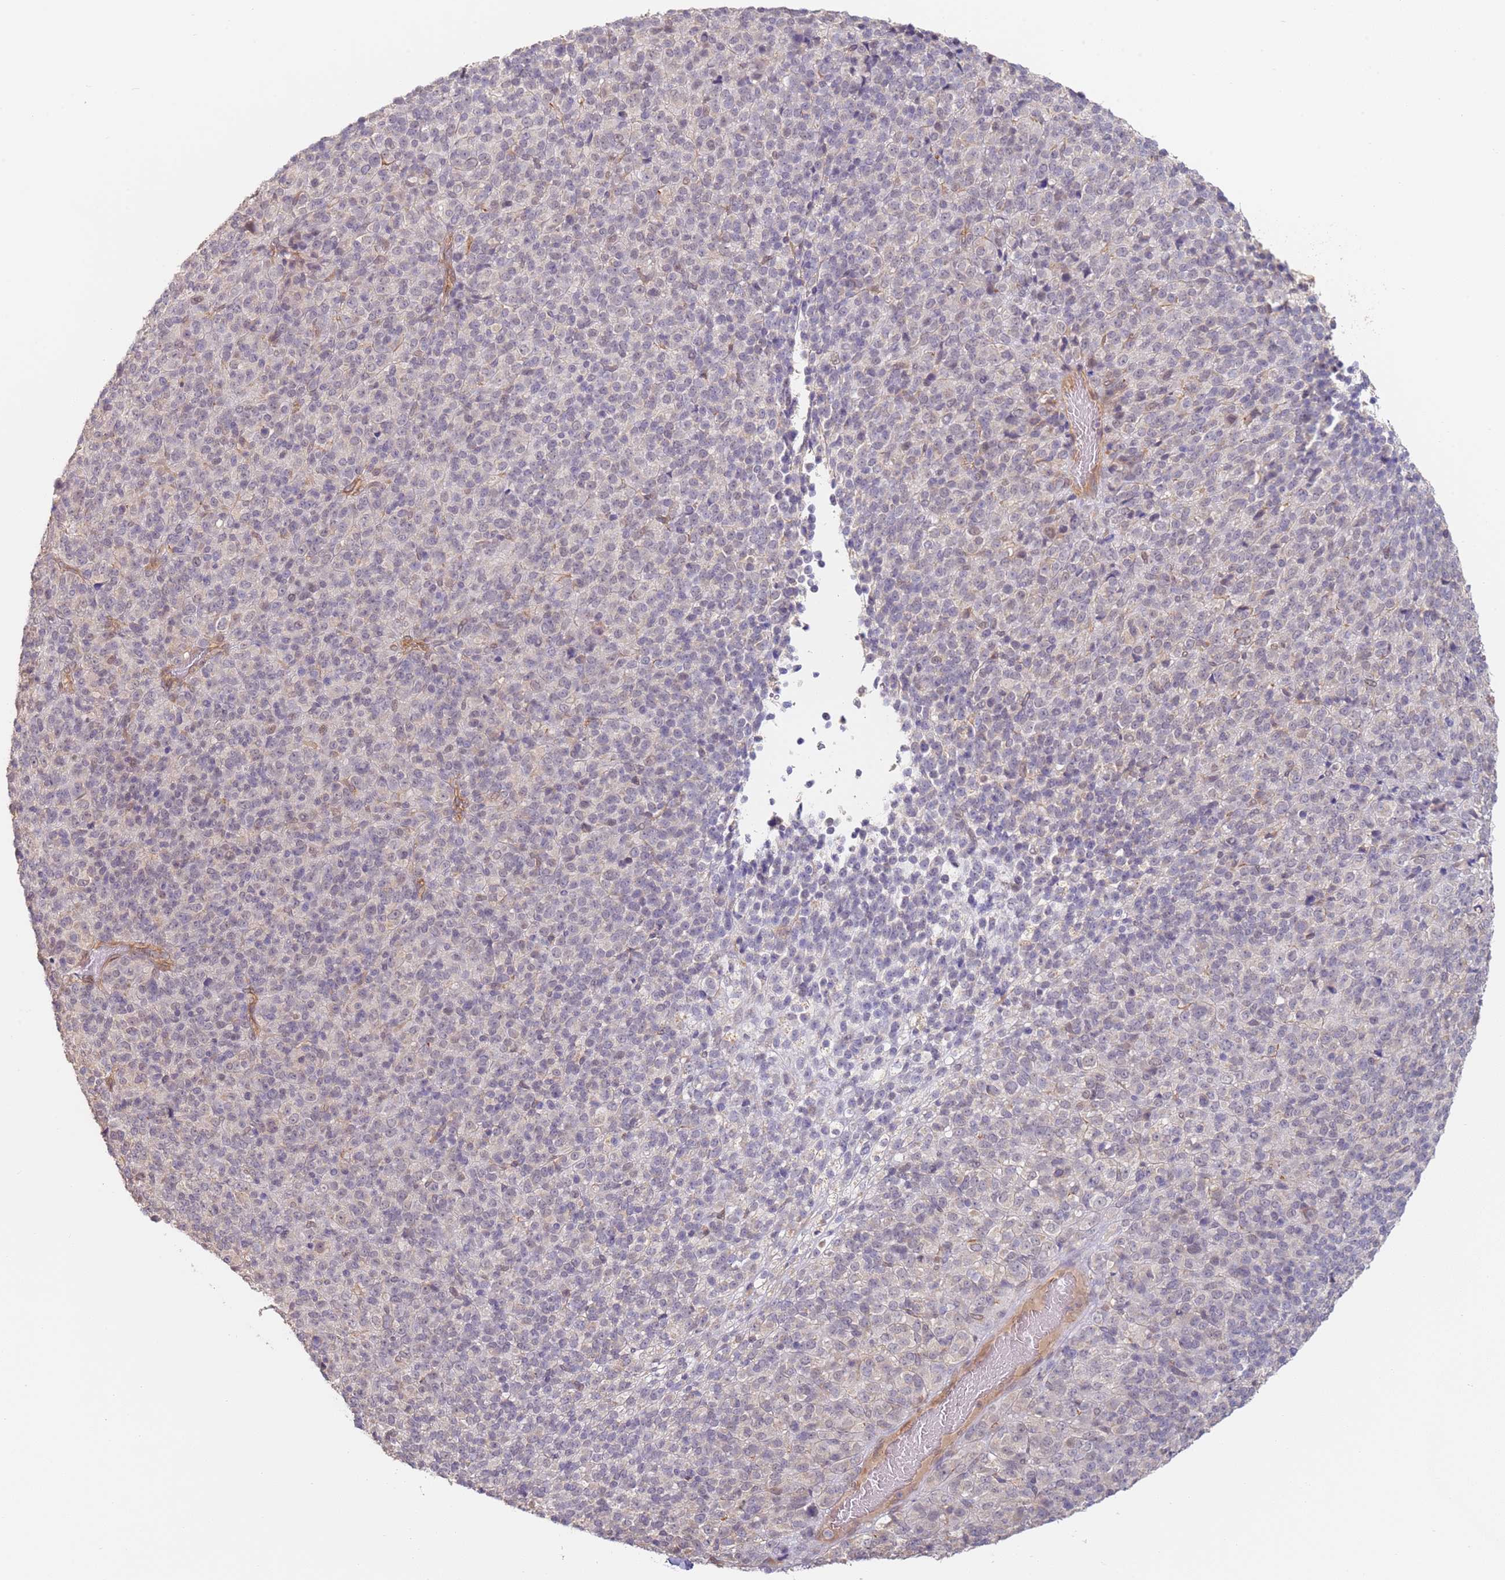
{"staining": {"intensity": "negative", "quantity": "none", "location": "none"}, "tissue": "melanoma", "cell_type": "Tumor cells", "image_type": "cancer", "snomed": [{"axis": "morphology", "description": "Malignant melanoma, Metastatic site"}, {"axis": "topography", "description": "Brain"}], "caption": "Tumor cells show no significant staining in melanoma. (Immunohistochemistry (ihc), brightfield microscopy, high magnification).", "gene": "WDR93", "patient": {"sex": "female", "age": 56}}